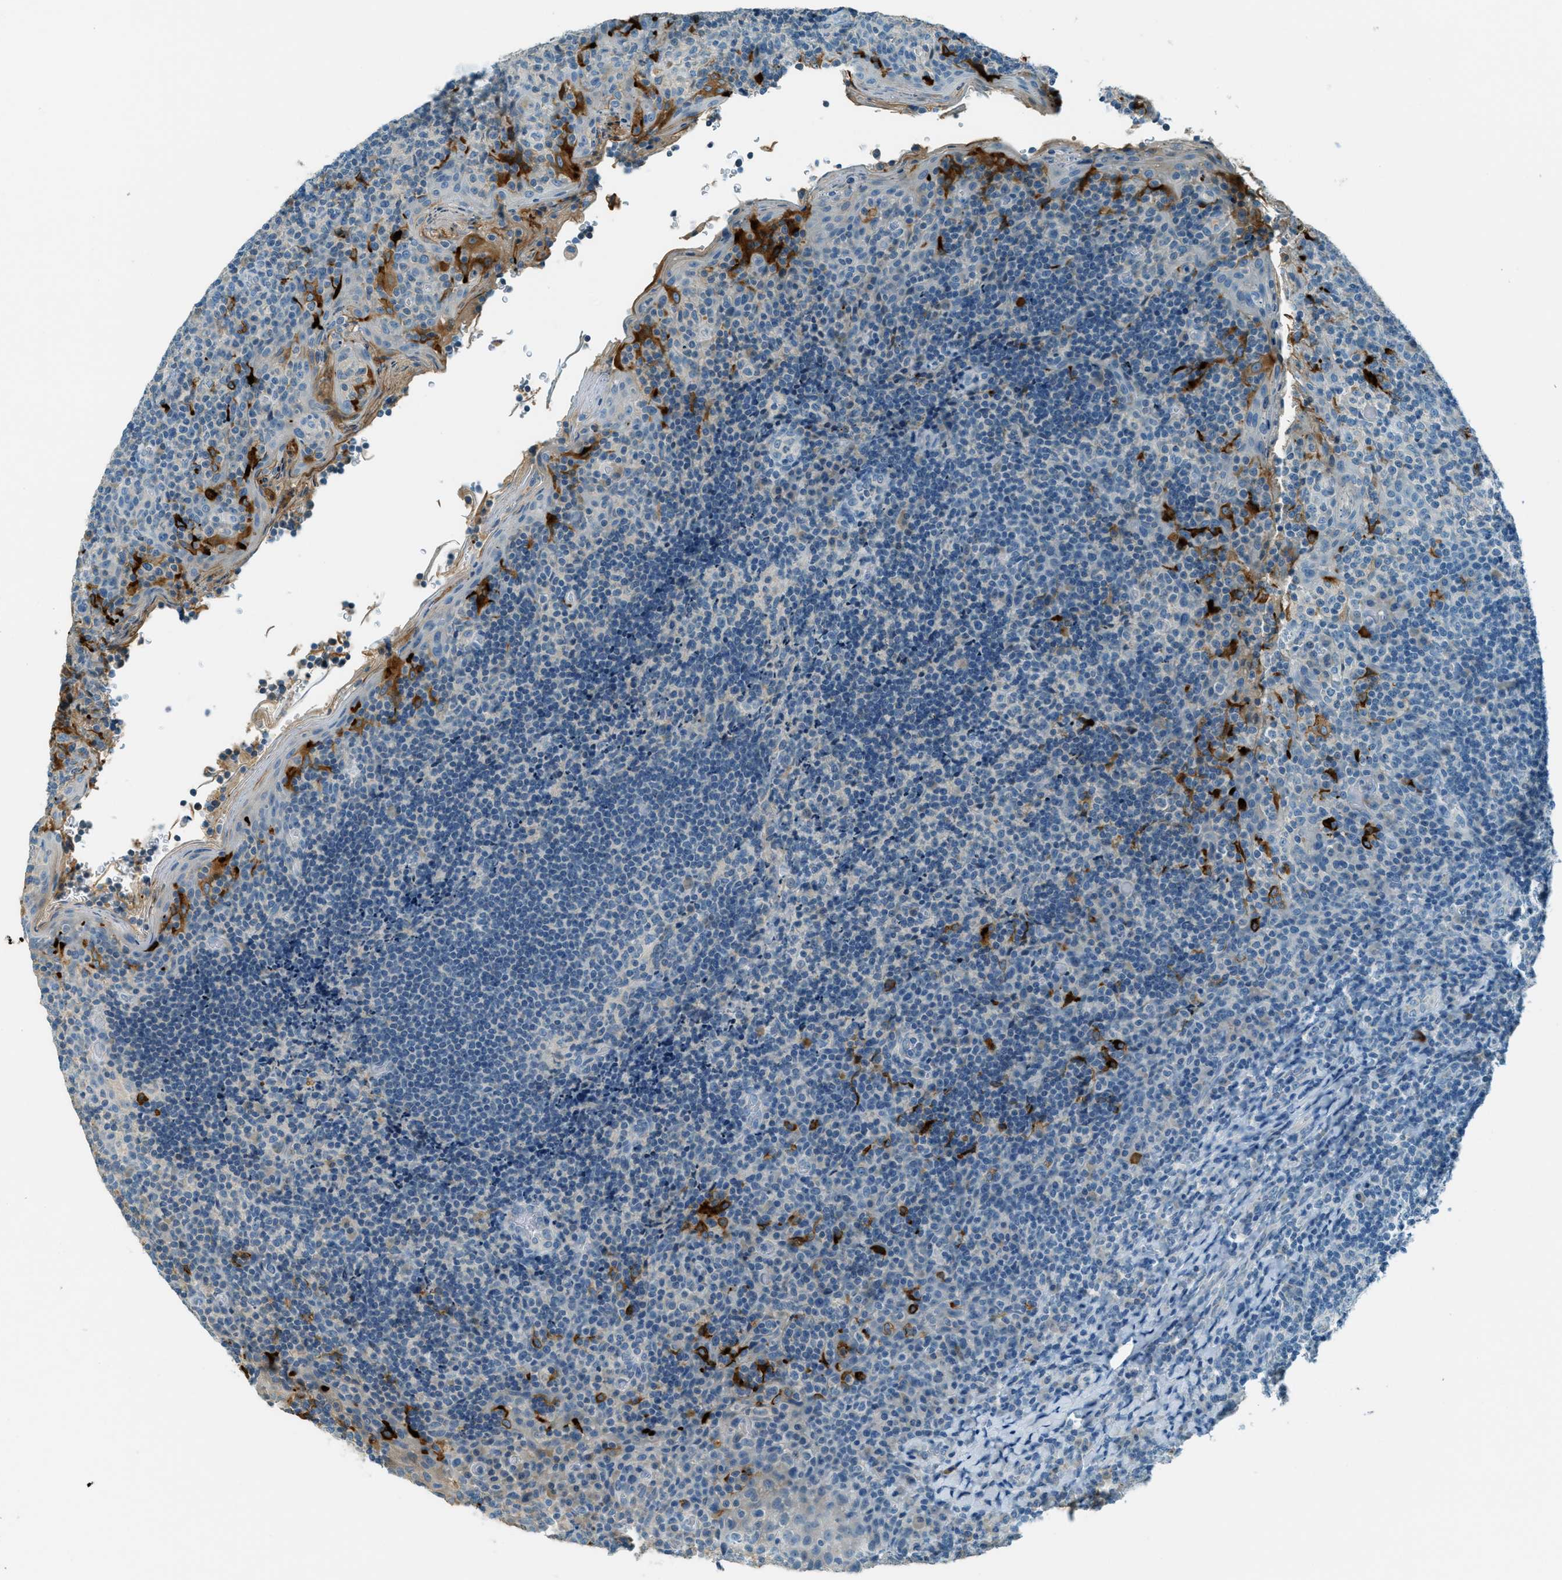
{"staining": {"intensity": "negative", "quantity": "none", "location": "none"}, "tissue": "tonsil", "cell_type": "Germinal center cells", "image_type": "normal", "snomed": [{"axis": "morphology", "description": "Normal tissue, NOS"}, {"axis": "topography", "description": "Tonsil"}], "caption": "Immunohistochemistry histopathology image of benign human tonsil stained for a protein (brown), which demonstrates no staining in germinal center cells. (DAB IHC, high magnification).", "gene": "MSLN", "patient": {"sex": "male", "age": 17}}